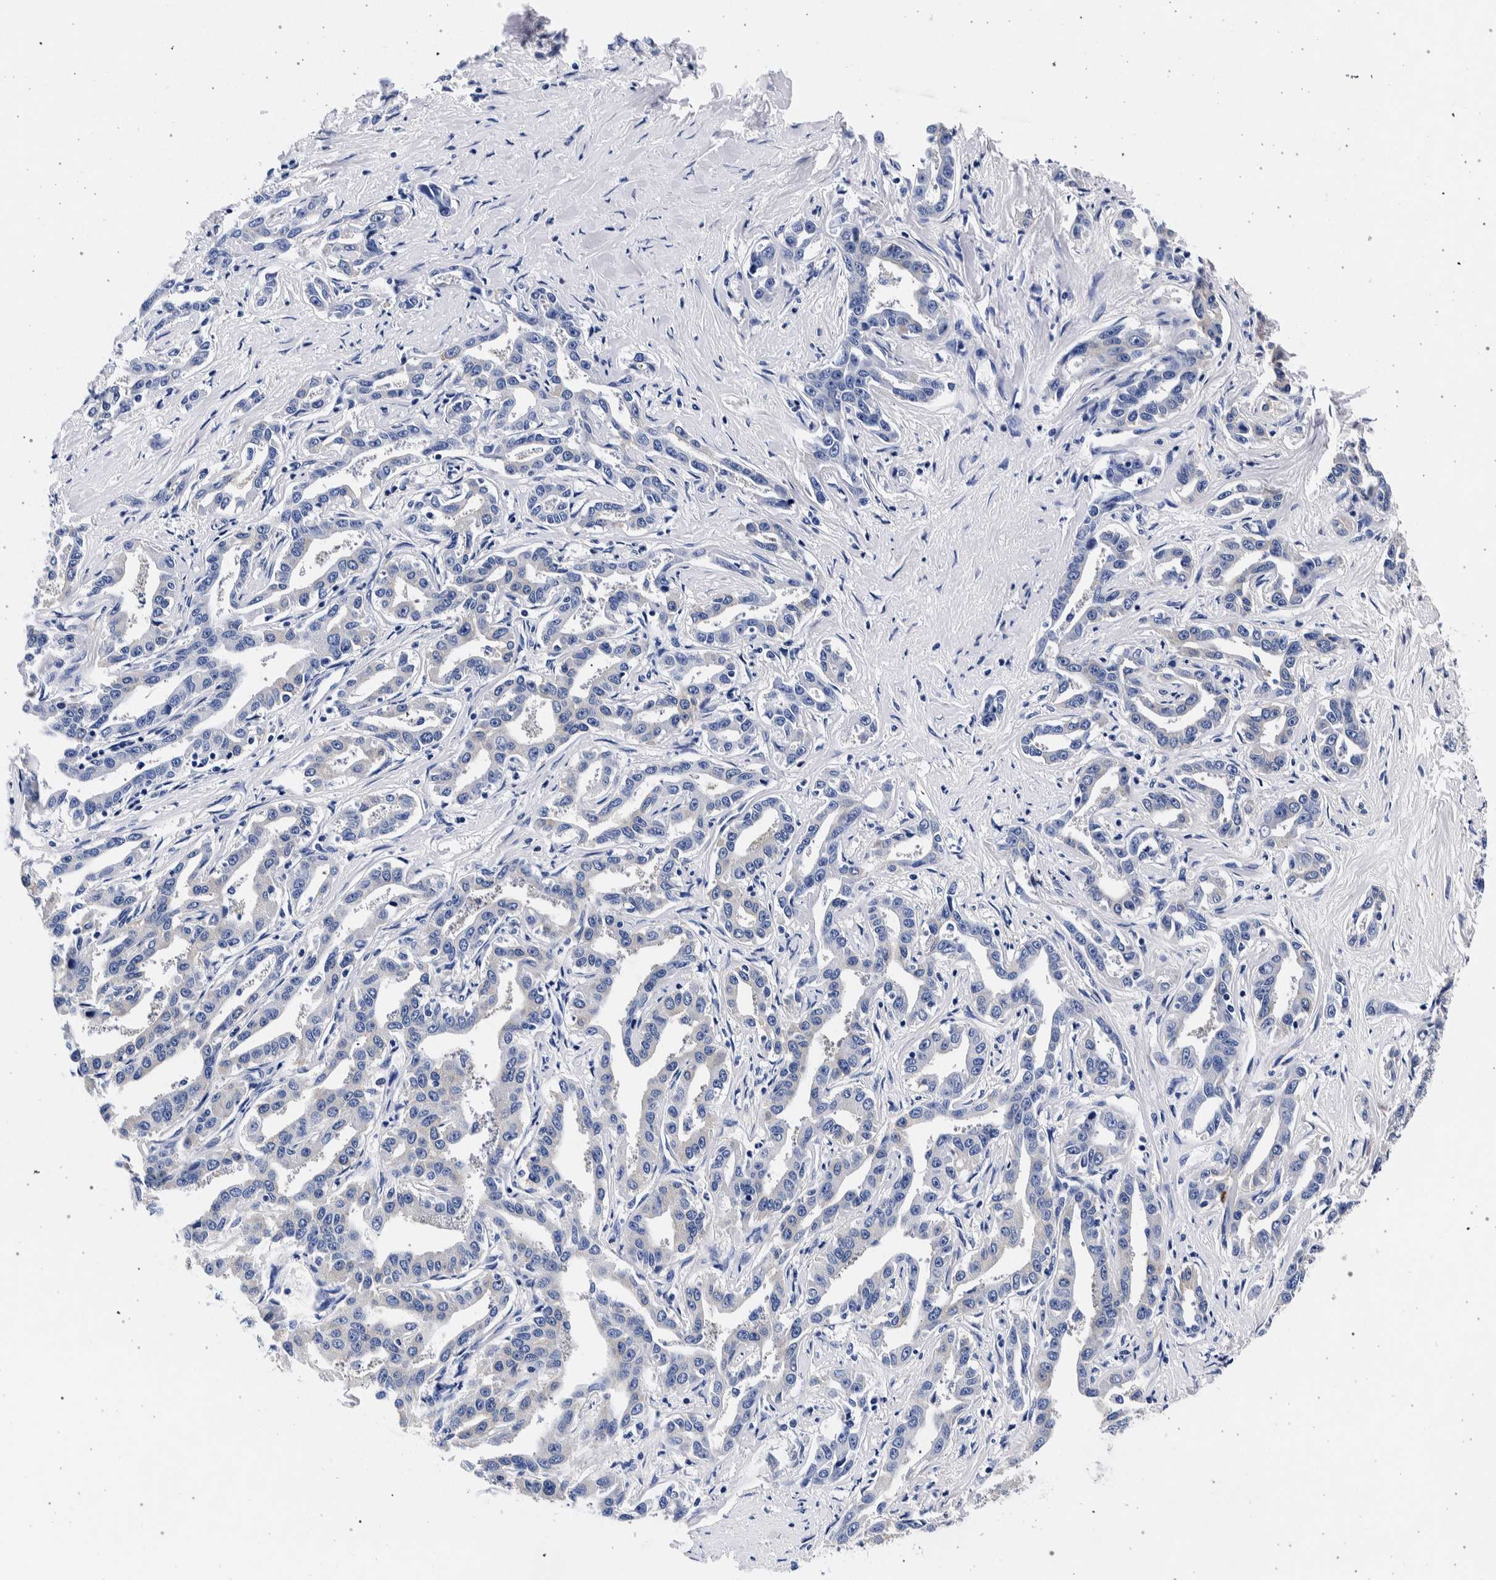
{"staining": {"intensity": "negative", "quantity": "none", "location": "none"}, "tissue": "liver cancer", "cell_type": "Tumor cells", "image_type": "cancer", "snomed": [{"axis": "morphology", "description": "Cholangiocarcinoma"}, {"axis": "topography", "description": "Liver"}], "caption": "High magnification brightfield microscopy of liver cancer stained with DAB (brown) and counterstained with hematoxylin (blue): tumor cells show no significant staining.", "gene": "NIBAN2", "patient": {"sex": "male", "age": 59}}